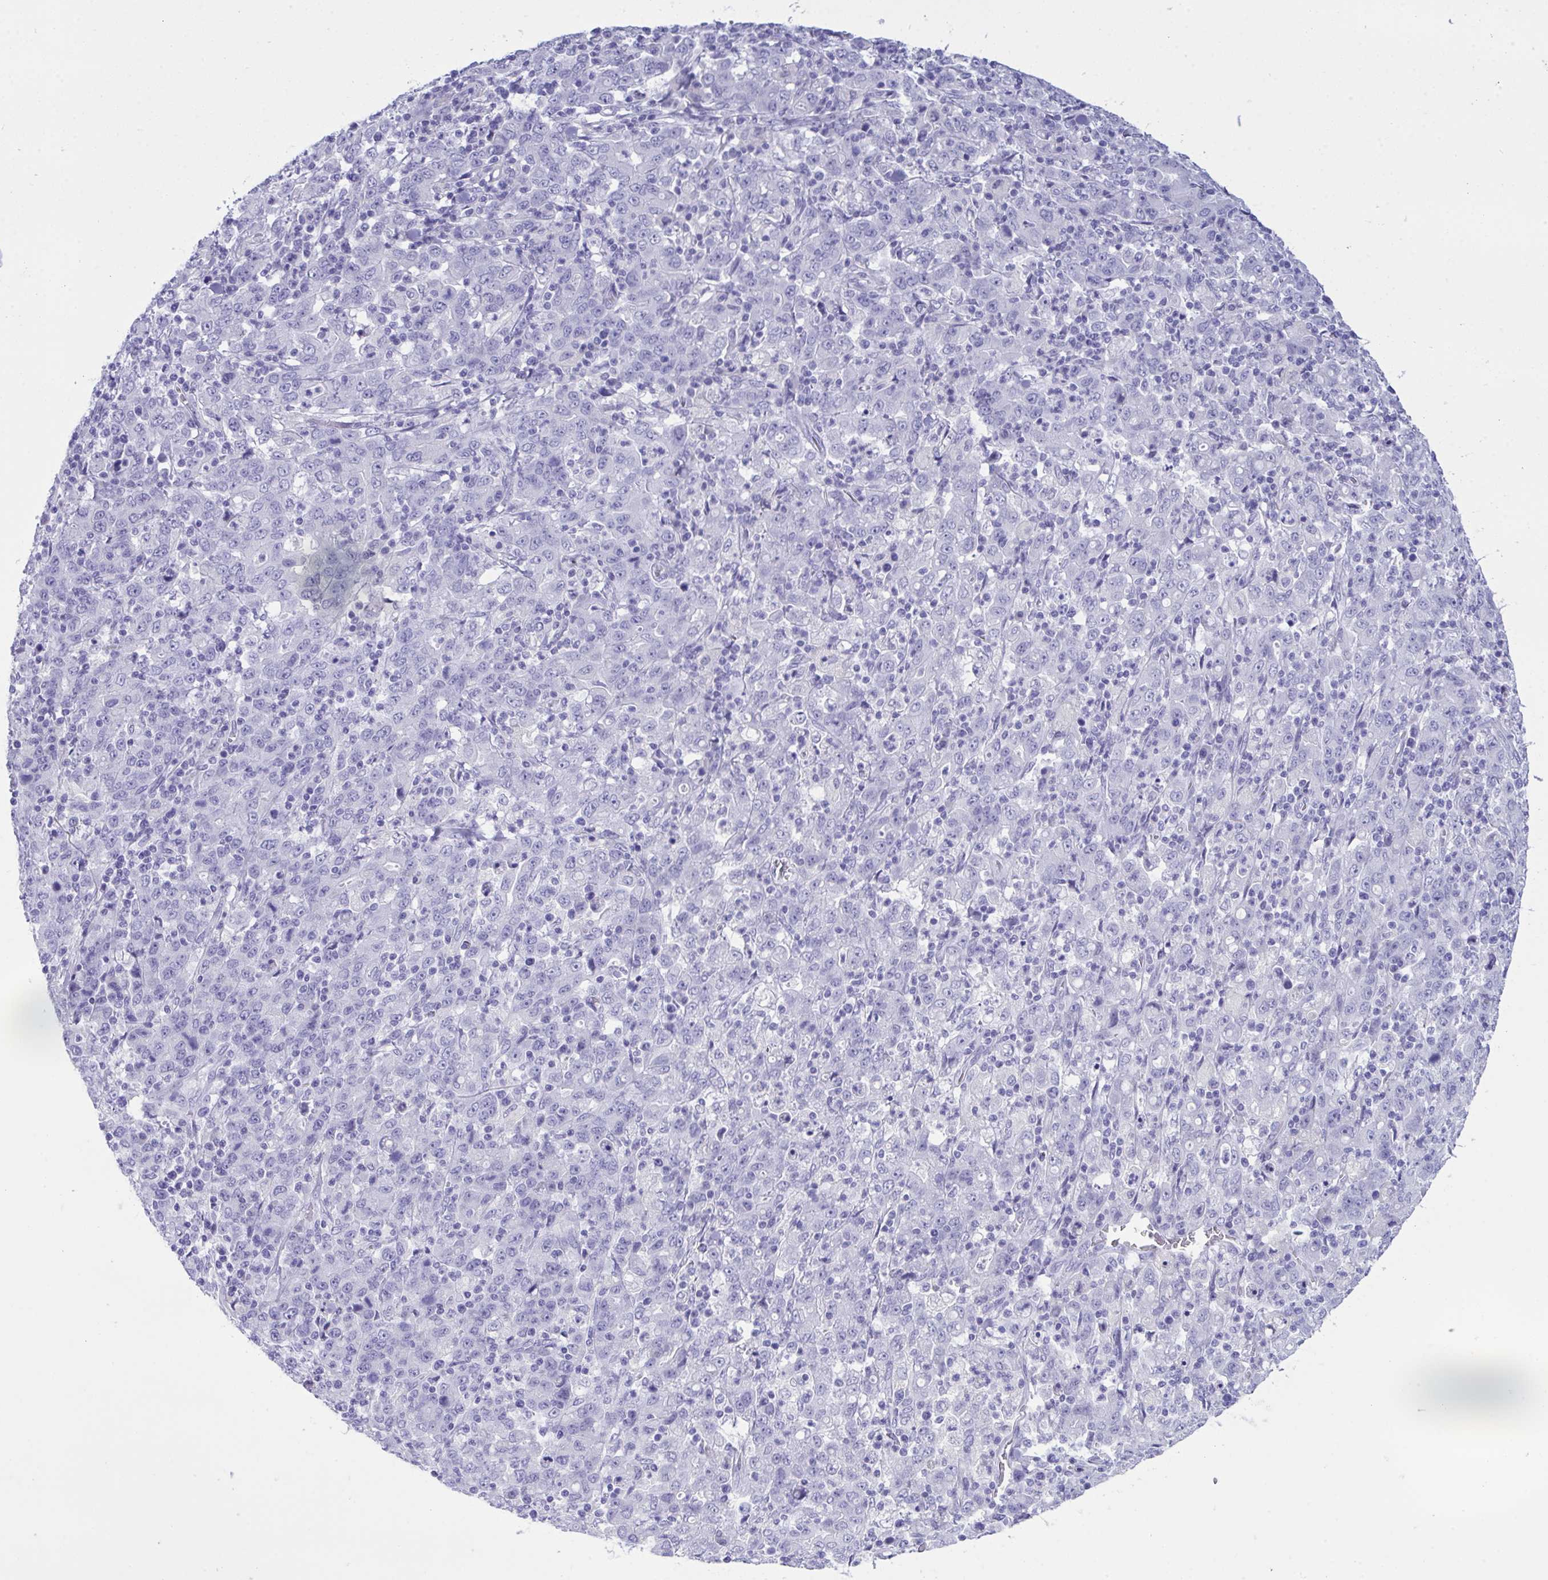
{"staining": {"intensity": "negative", "quantity": "none", "location": "none"}, "tissue": "stomach cancer", "cell_type": "Tumor cells", "image_type": "cancer", "snomed": [{"axis": "morphology", "description": "Adenocarcinoma, NOS"}, {"axis": "topography", "description": "Stomach, upper"}], "caption": "Human stomach adenocarcinoma stained for a protein using IHC shows no positivity in tumor cells.", "gene": "GLB1L2", "patient": {"sex": "male", "age": 69}}